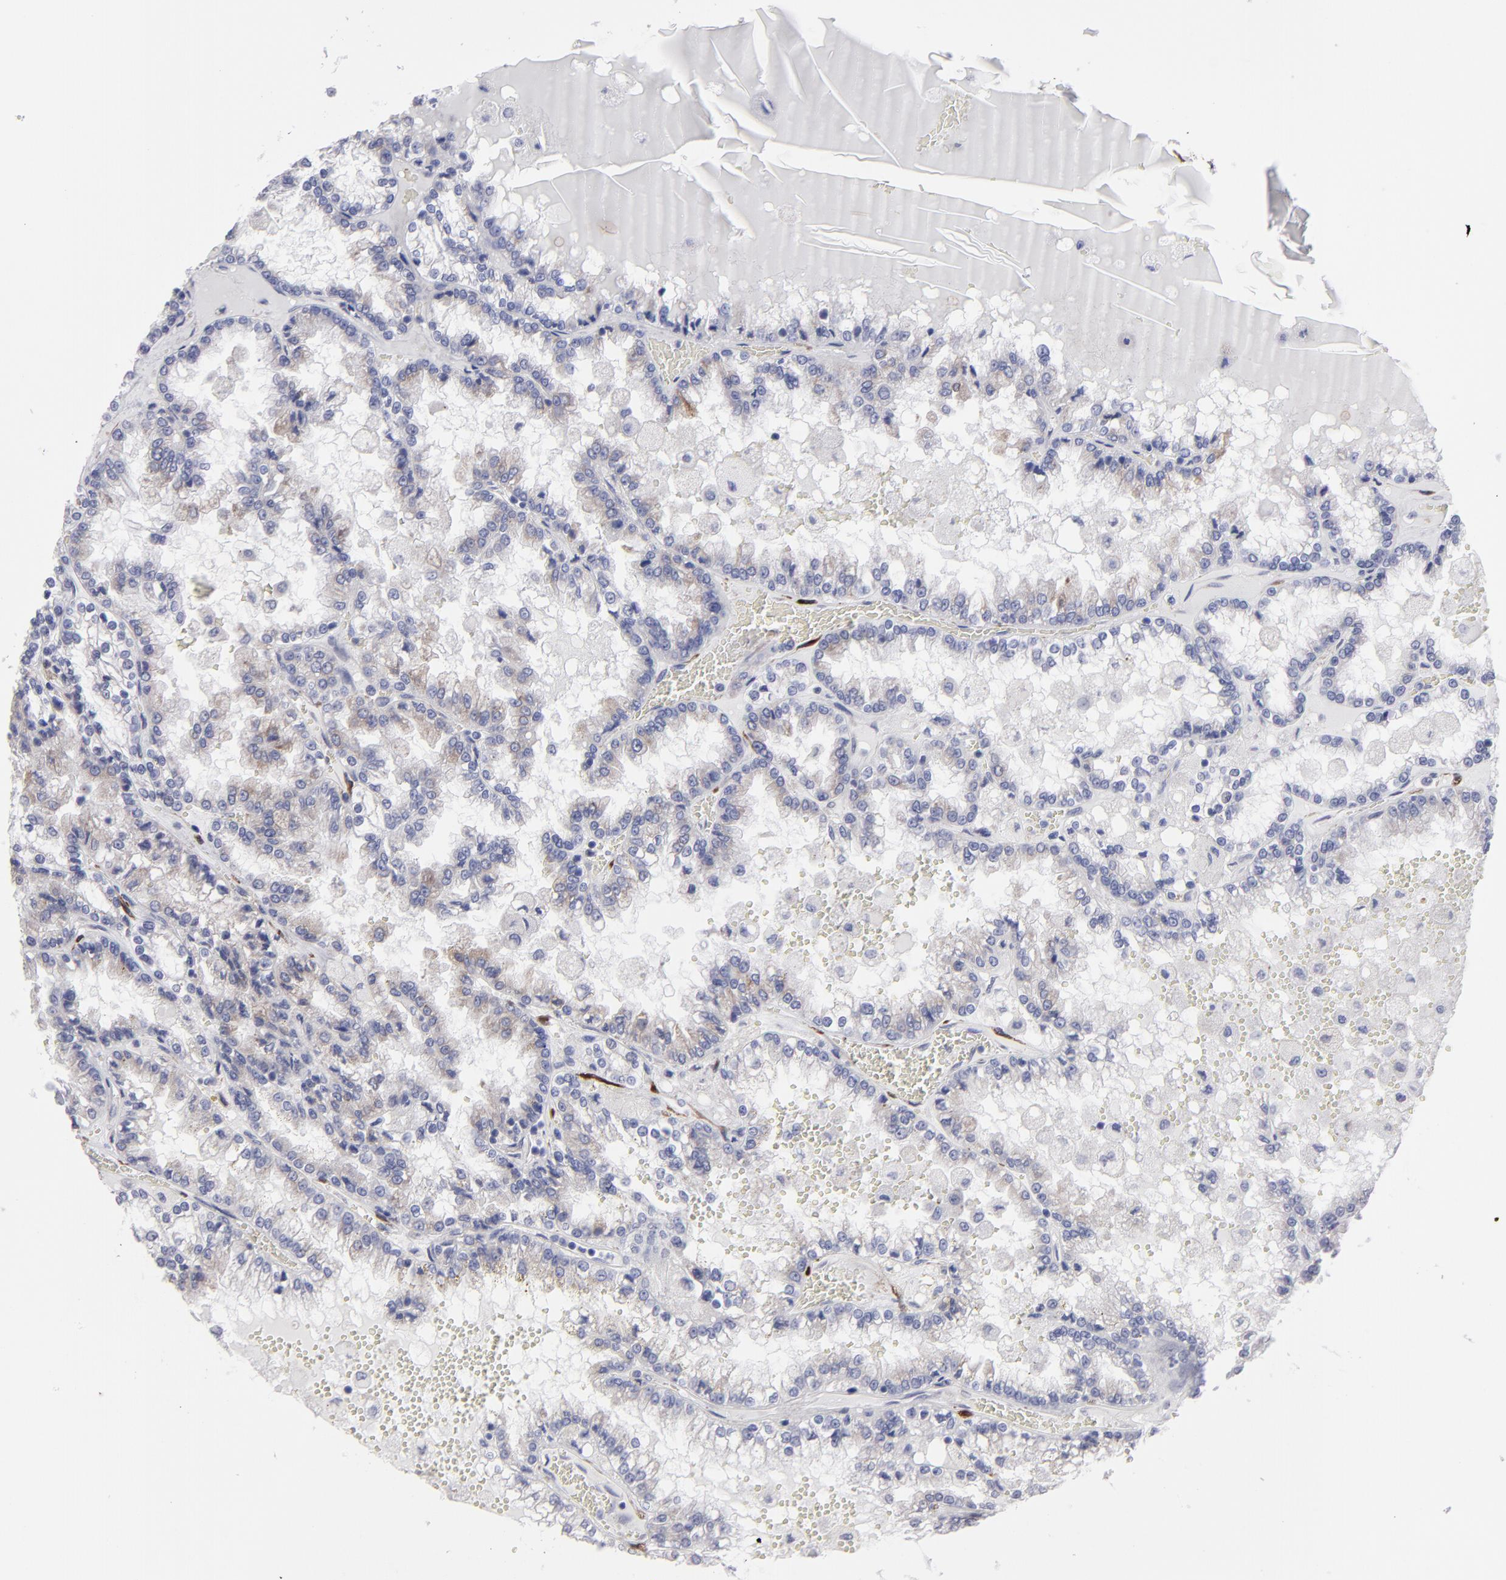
{"staining": {"intensity": "negative", "quantity": "none", "location": "none"}, "tissue": "renal cancer", "cell_type": "Tumor cells", "image_type": "cancer", "snomed": [{"axis": "morphology", "description": "Adenocarcinoma, NOS"}, {"axis": "topography", "description": "Kidney"}], "caption": "Tumor cells are negative for protein expression in human renal cancer.", "gene": "SLMAP", "patient": {"sex": "female", "age": 56}}